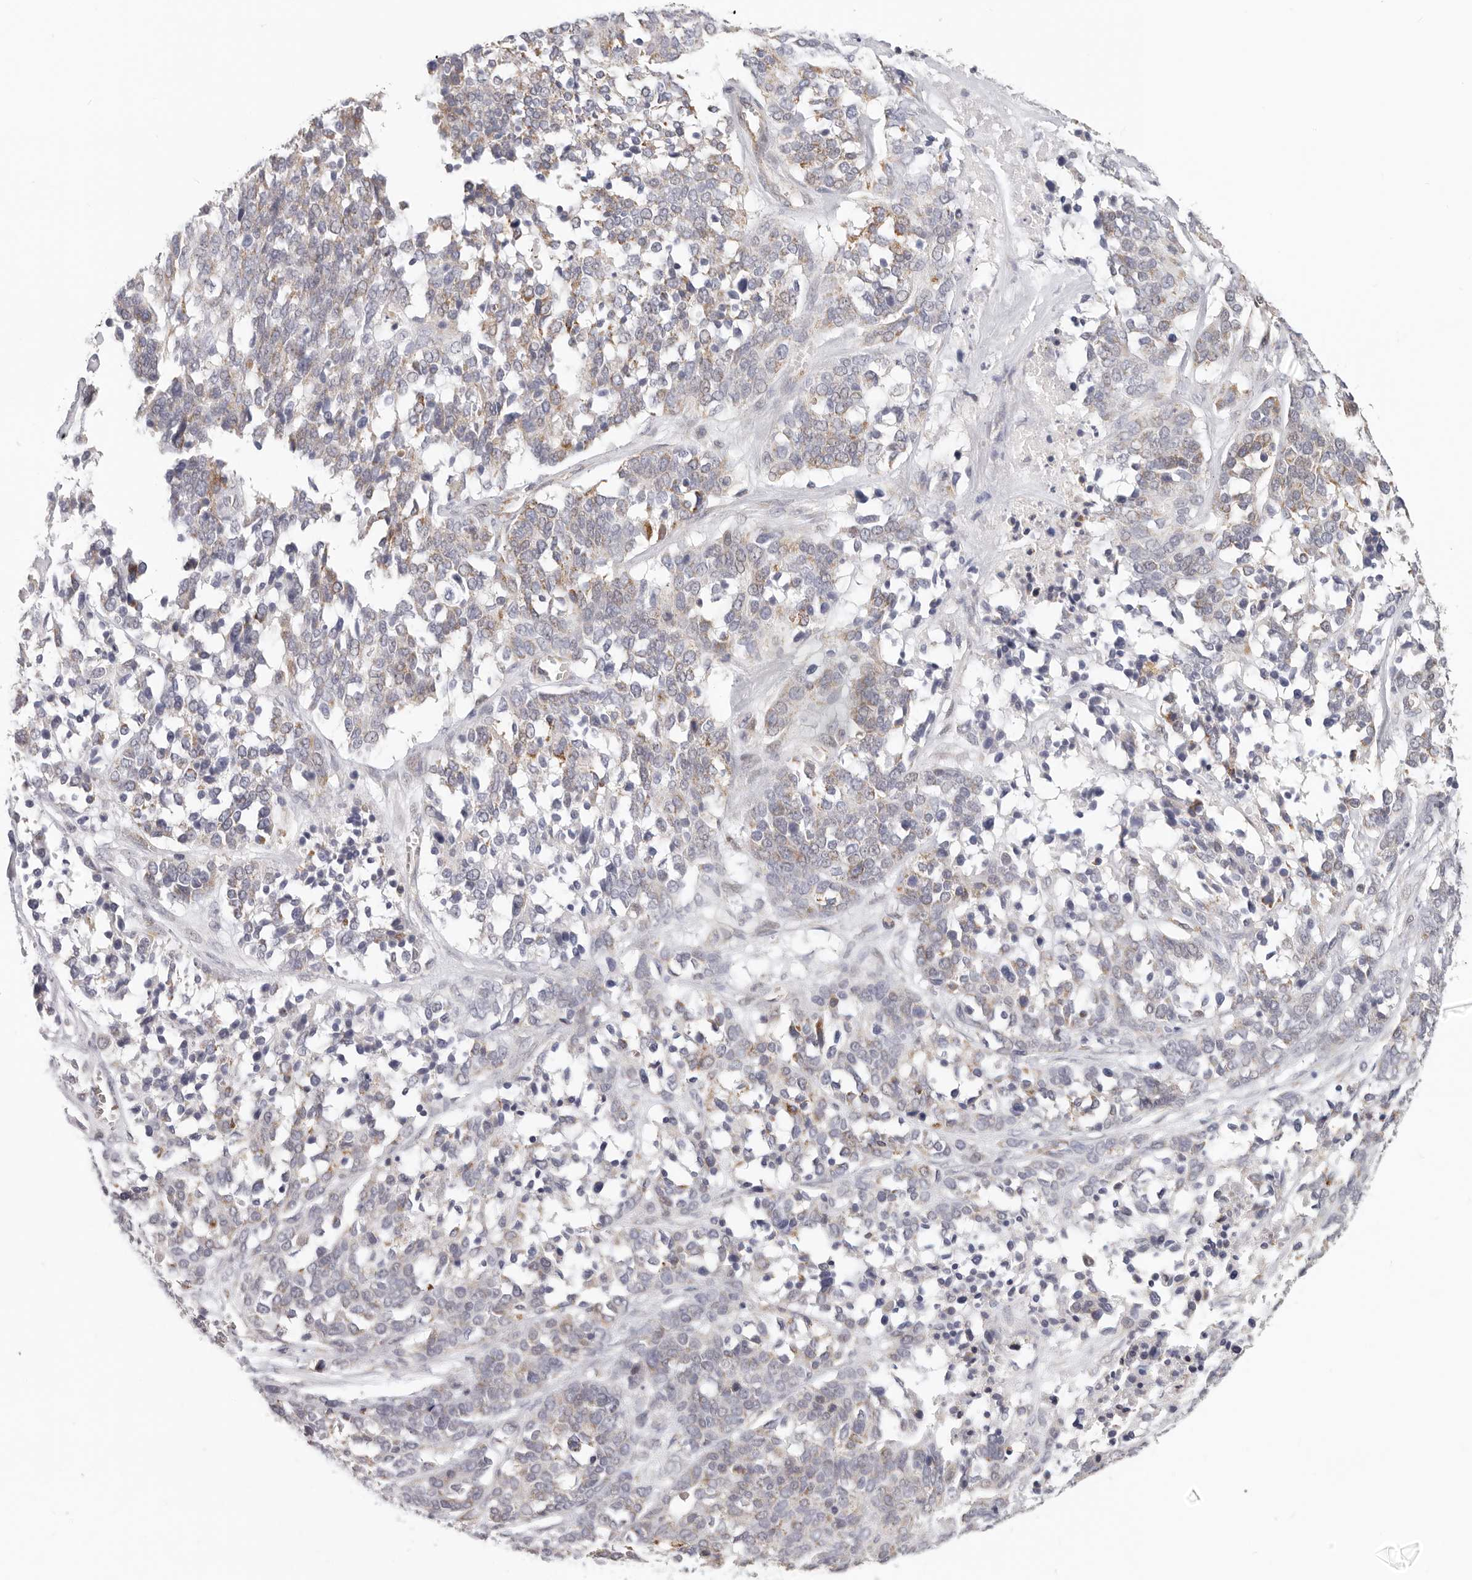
{"staining": {"intensity": "weak", "quantity": "<25%", "location": "cytoplasmic/membranous"}, "tissue": "ovarian cancer", "cell_type": "Tumor cells", "image_type": "cancer", "snomed": [{"axis": "morphology", "description": "Cystadenocarcinoma, serous, NOS"}, {"axis": "topography", "description": "Ovary"}], "caption": "IHC of ovarian cancer reveals no staining in tumor cells.", "gene": "AFDN", "patient": {"sex": "female", "age": 44}}